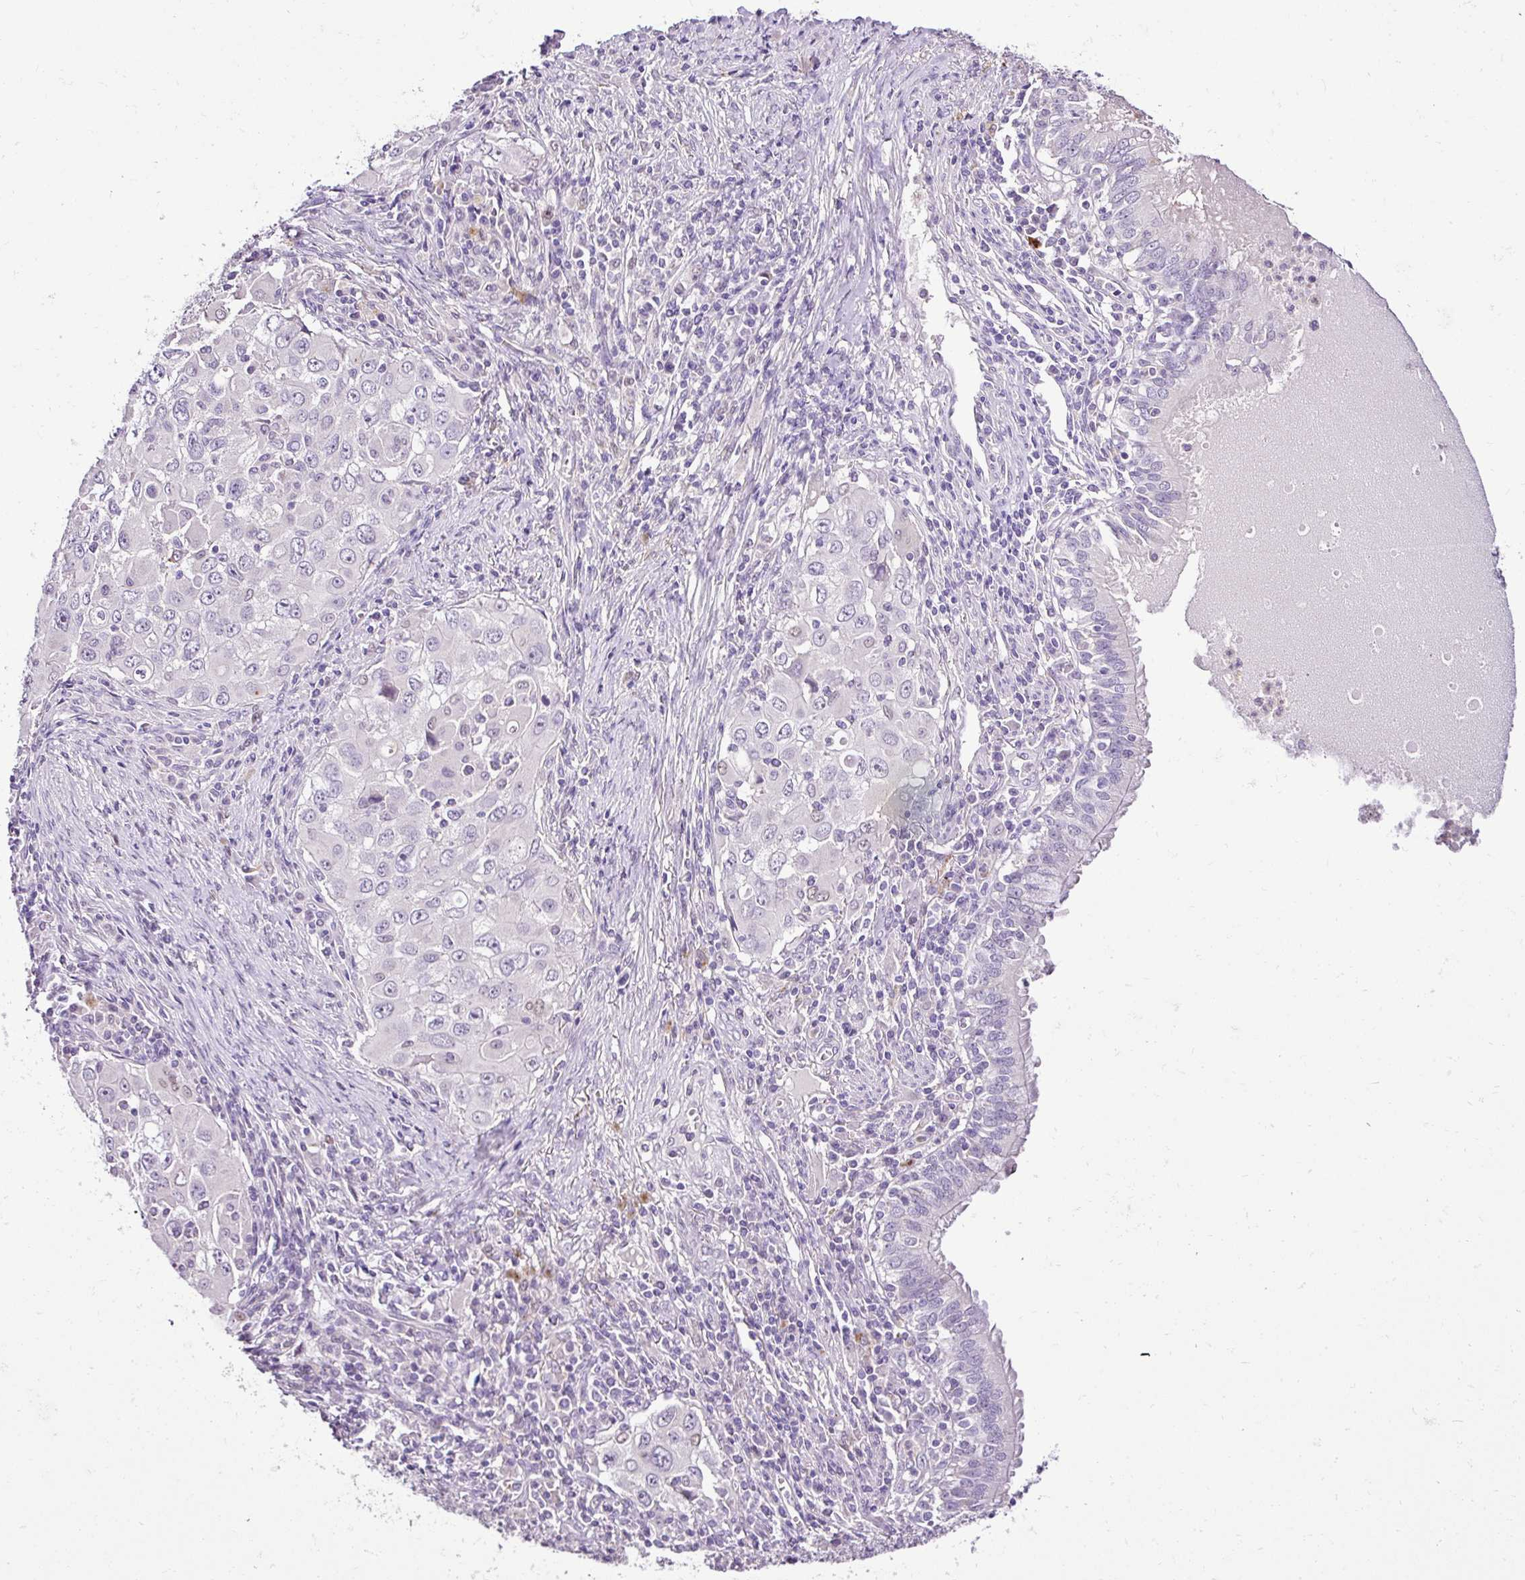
{"staining": {"intensity": "negative", "quantity": "none", "location": "none"}, "tissue": "lung cancer", "cell_type": "Tumor cells", "image_type": "cancer", "snomed": [{"axis": "morphology", "description": "Adenocarcinoma, NOS"}, {"axis": "morphology", "description": "Adenocarcinoma, metastatic, NOS"}, {"axis": "topography", "description": "Lymph node"}, {"axis": "topography", "description": "Lung"}], "caption": "High magnification brightfield microscopy of lung cancer (adenocarcinoma) stained with DAB (3,3'-diaminobenzidine) (brown) and counterstained with hematoxylin (blue): tumor cells show no significant expression. (DAB (3,3'-diaminobenzidine) immunohistochemistry with hematoxylin counter stain).", "gene": "ESR1", "patient": {"sex": "female", "age": 42}}